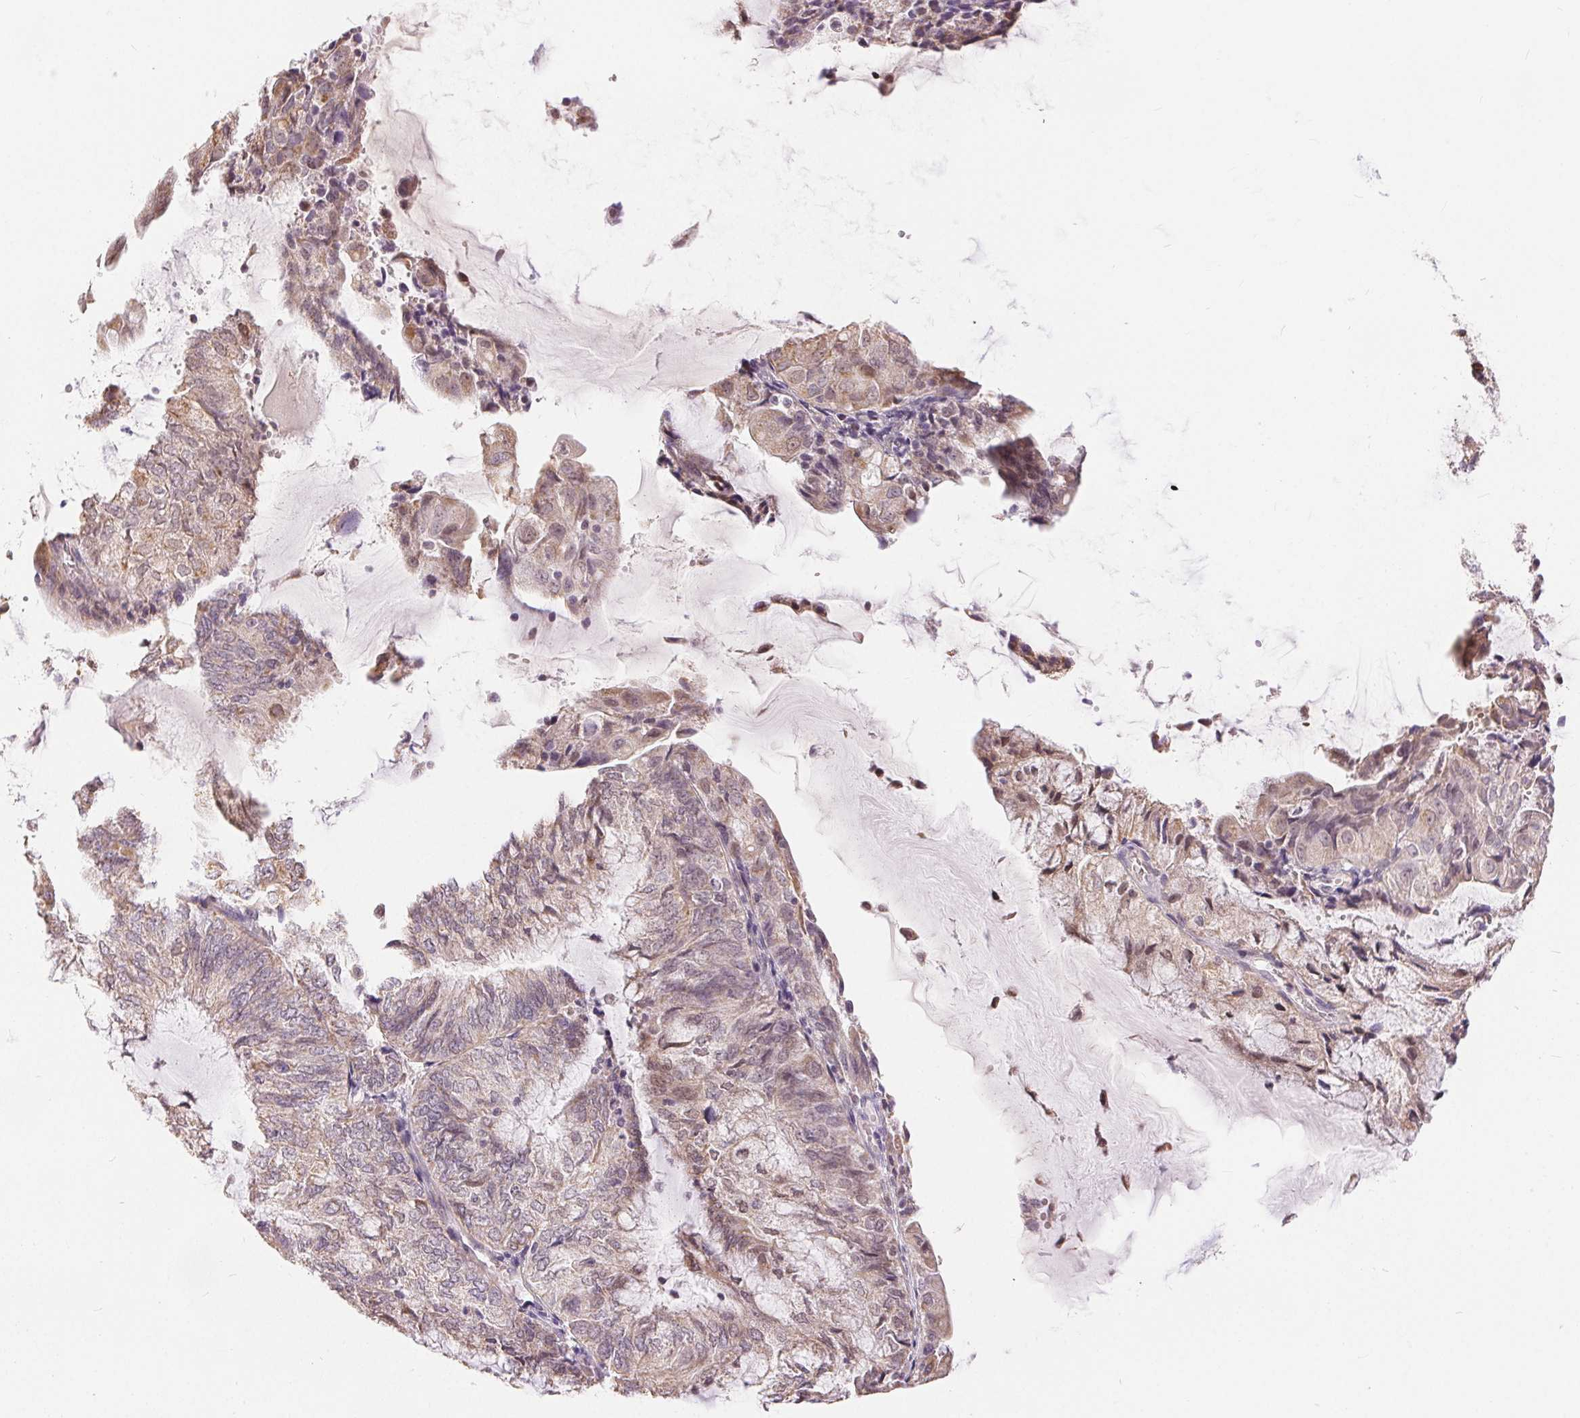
{"staining": {"intensity": "weak", "quantity": "25%-75%", "location": "cytoplasmic/membranous"}, "tissue": "endometrial cancer", "cell_type": "Tumor cells", "image_type": "cancer", "snomed": [{"axis": "morphology", "description": "Adenocarcinoma, NOS"}, {"axis": "topography", "description": "Endometrium"}], "caption": "A photomicrograph showing weak cytoplasmic/membranous staining in about 25%-75% of tumor cells in endometrial cancer (adenocarcinoma), as visualized by brown immunohistochemical staining.", "gene": "POU2F2", "patient": {"sex": "female", "age": 81}}